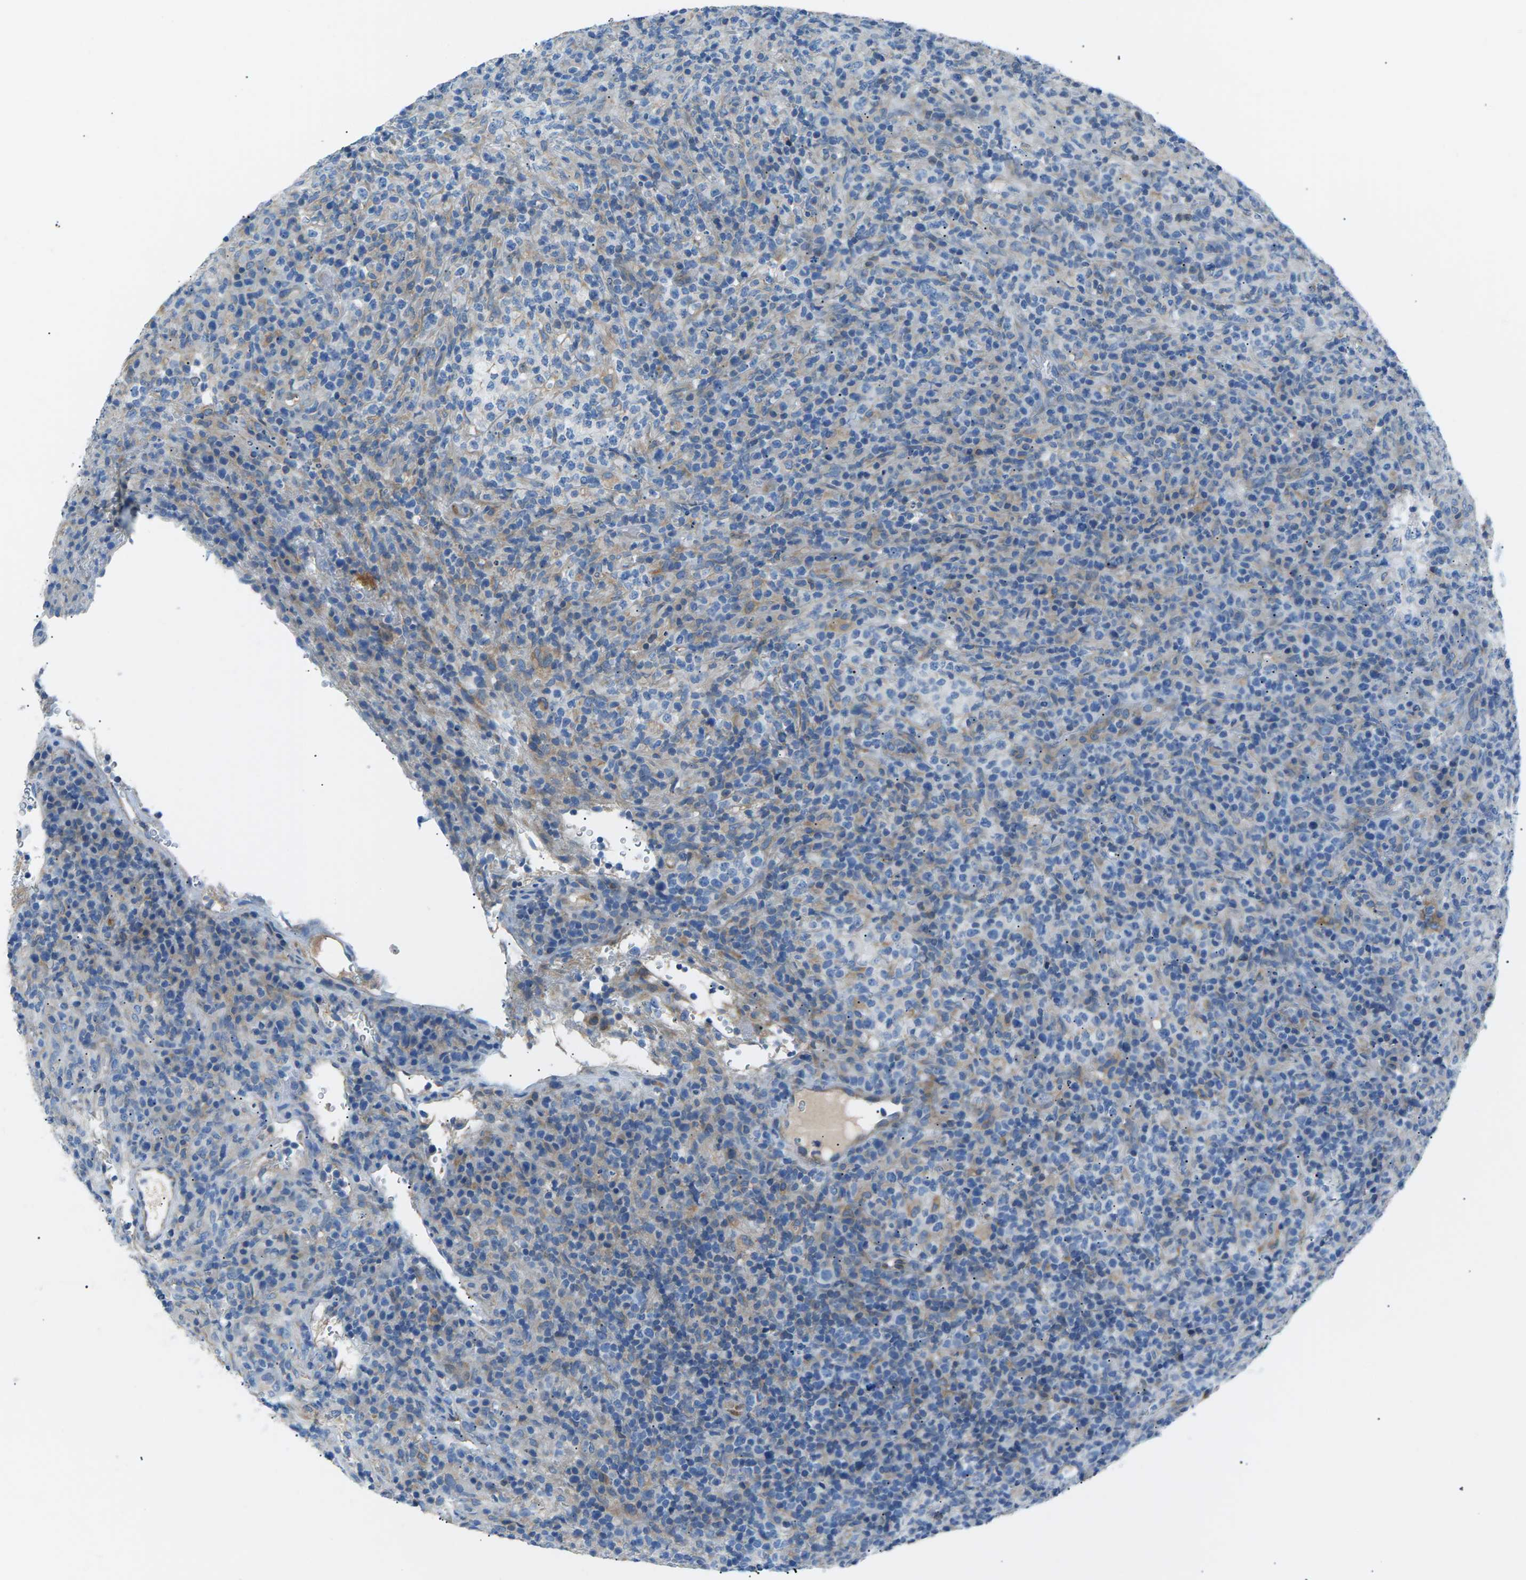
{"staining": {"intensity": "negative", "quantity": "none", "location": "none"}, "tissue": "lymphoma", "cell_type": "Tumor cells", "image_type": "cancer", "snomed": [{"axis": "morphology", "description": "Malignant lymphoma, non-Hodgkin's type, High grade"}, {"axis": "topography", "description": "Lymph node"}], "caption": "Protein analysis of lymphoma exhibits no significant staining in tumor cells. (DAB (3,3'-diaminobenzidine) IHC with hematoxylin counter stain).", "gene": "ZDHHC24", "patient": {"sex": "female", "age": 76}}